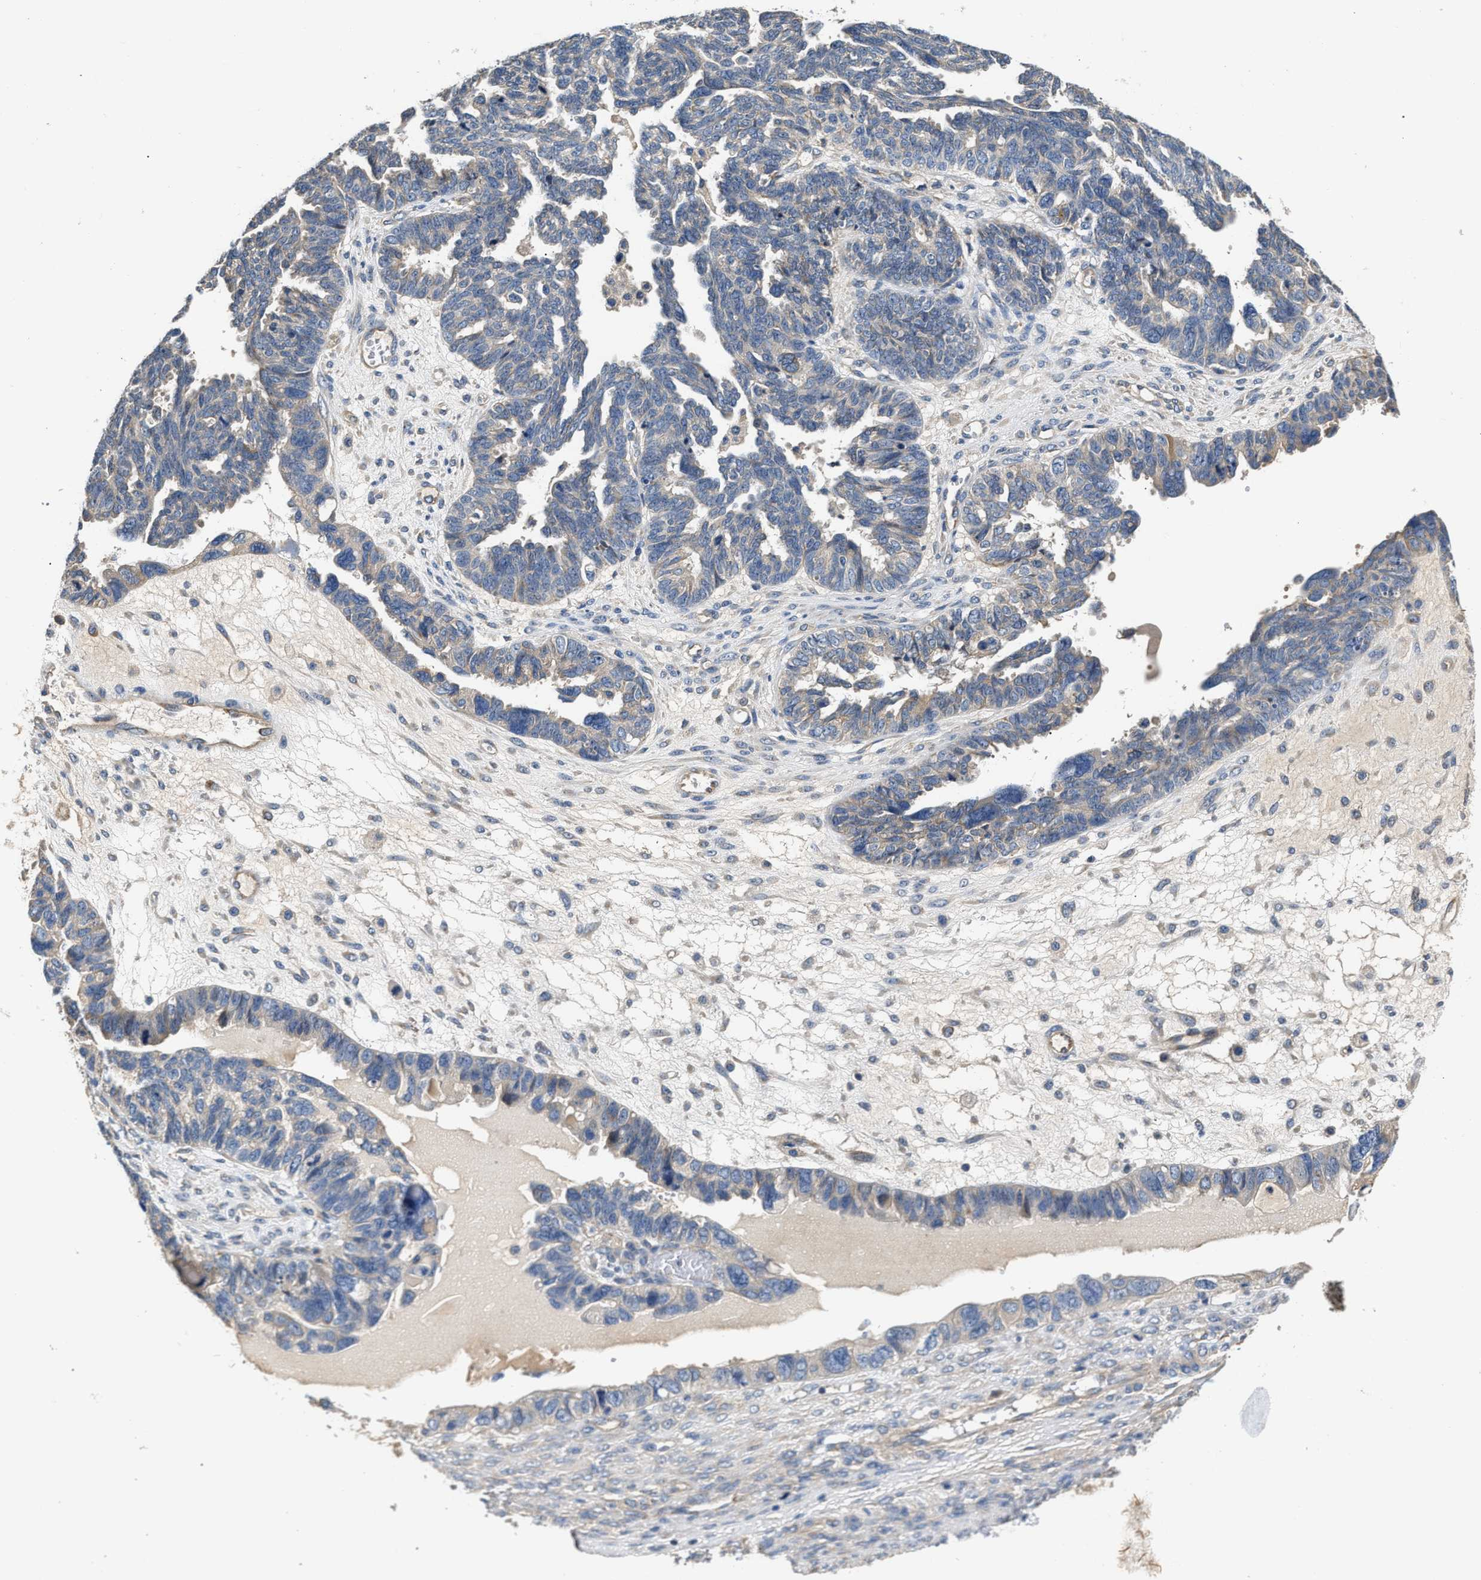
{"staining": {"intensity": "weak", "quantity": "<25%", "location": "cytoplasmic/membranous"}, "tissue": "ovarian cancer", "cell_type": "Tumor cells", "image_type": "cancer", "snomed": [{"axis": "morphology", "description": "Cystadenocarcinoma, serous, NOS"}, {"axis": "topography", "description": "Ovary"}], "caption": "Immunohistochemistry (IHC) photomicrograph of neoplastic tissue: human ovarian cancer (serous cystadenocarcinoma) stained with DAB shows no significant protein staining in tumor cells.", "gene": "TEX2", "patient": {"sex": "female", "age": 79}}